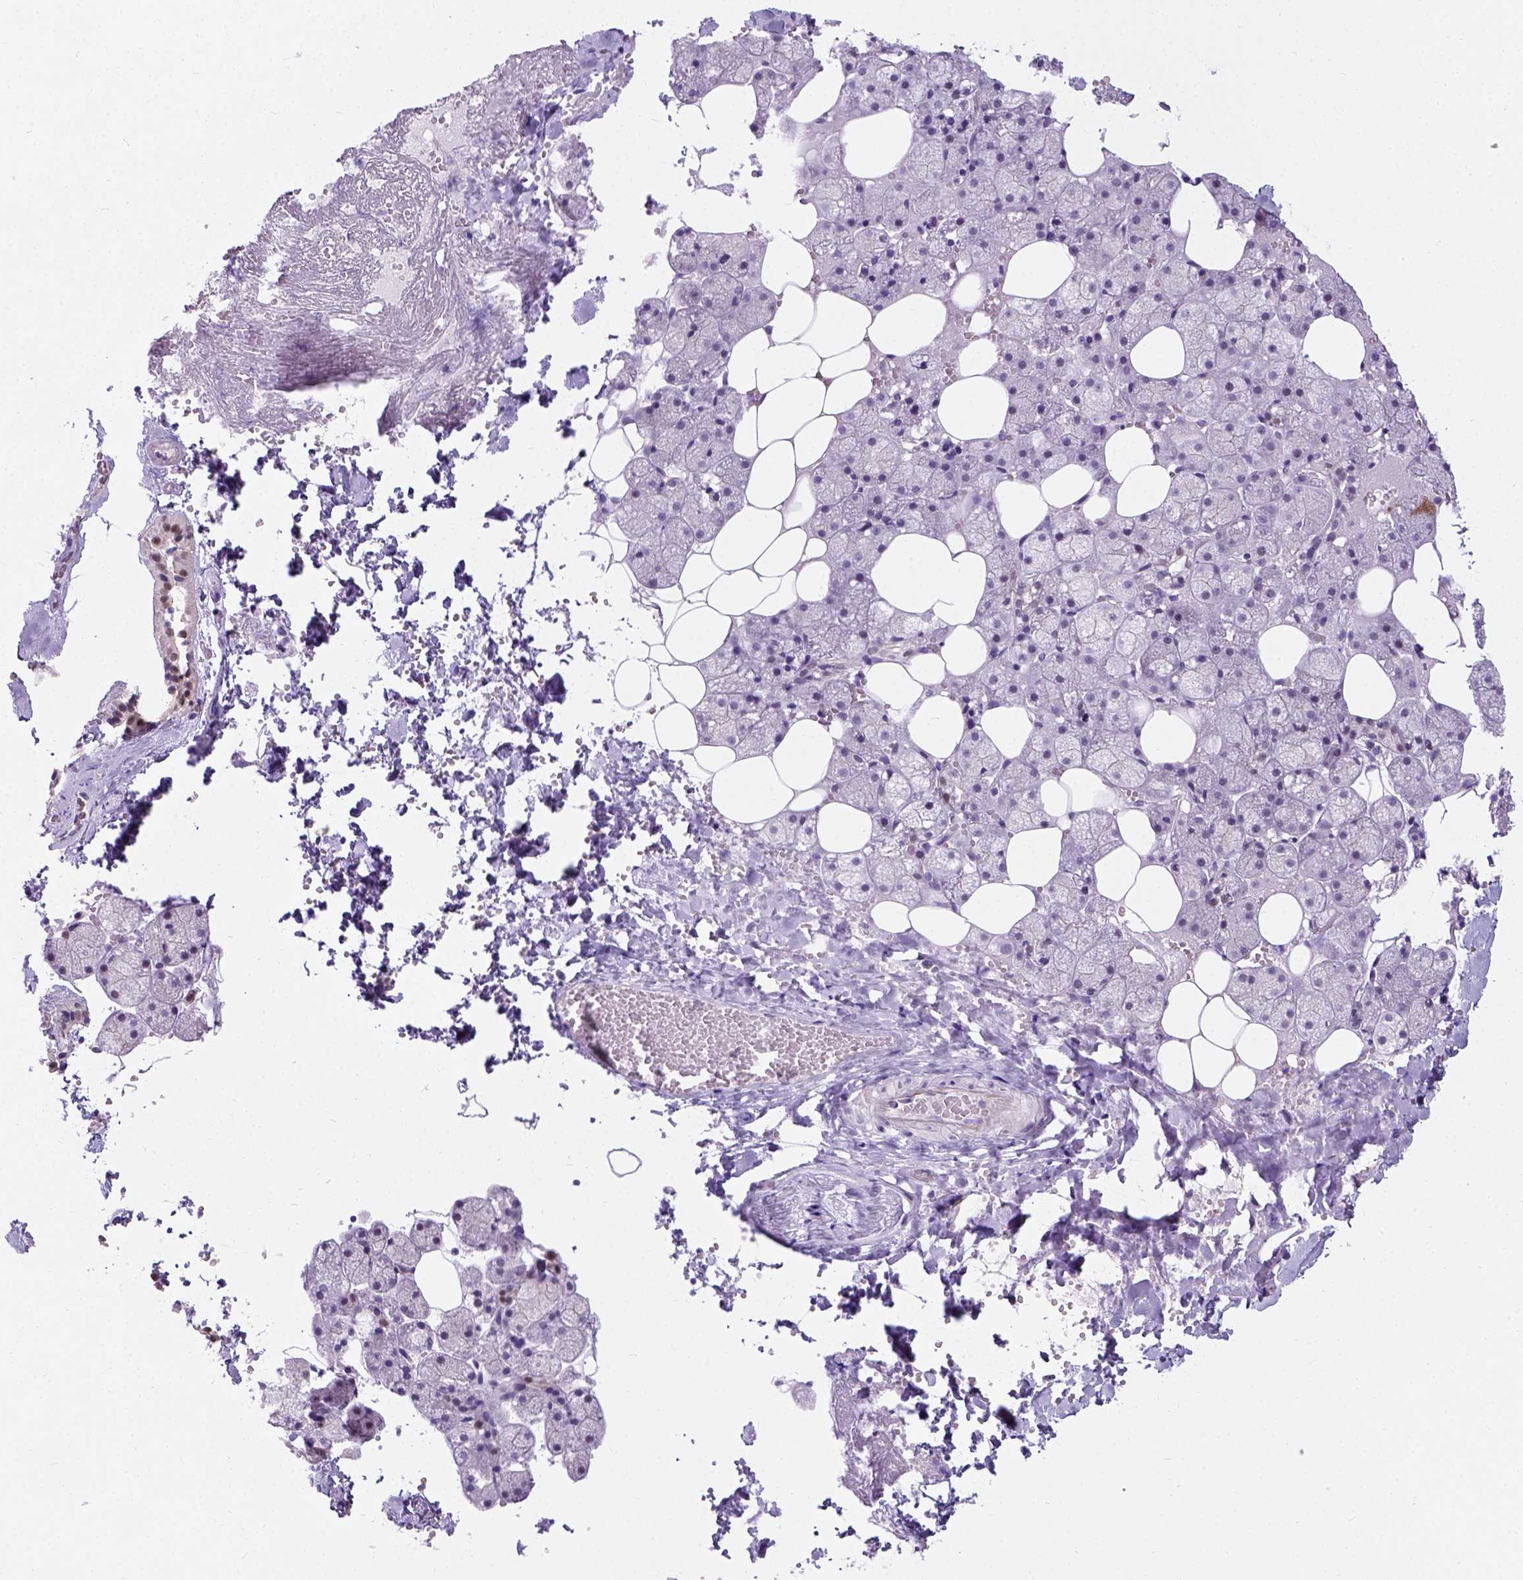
{"staining": {"intensity": "weak", "quantity": "25%-75%", "location": "nuclear"}, "tissue": "salivary gland", "cell_type": "Glandular cells", "image_type": "normal", "snomed": [{"axis": "morphology", "description": "Normal tissue, NOS"}, {"axis": "topography", "description": "Salivary gland"}], "caption": "A high-resolution histopathology image shows IHC staining of unremarkable salivary gland, which demonstrates weak nuclear staining in about 25%-75% of glandular cells. (DAB = brown stain, brightfield microscopy at high magnification).", "gene": "C20orf144", "patient": {"sex": "male", "age": 38}}